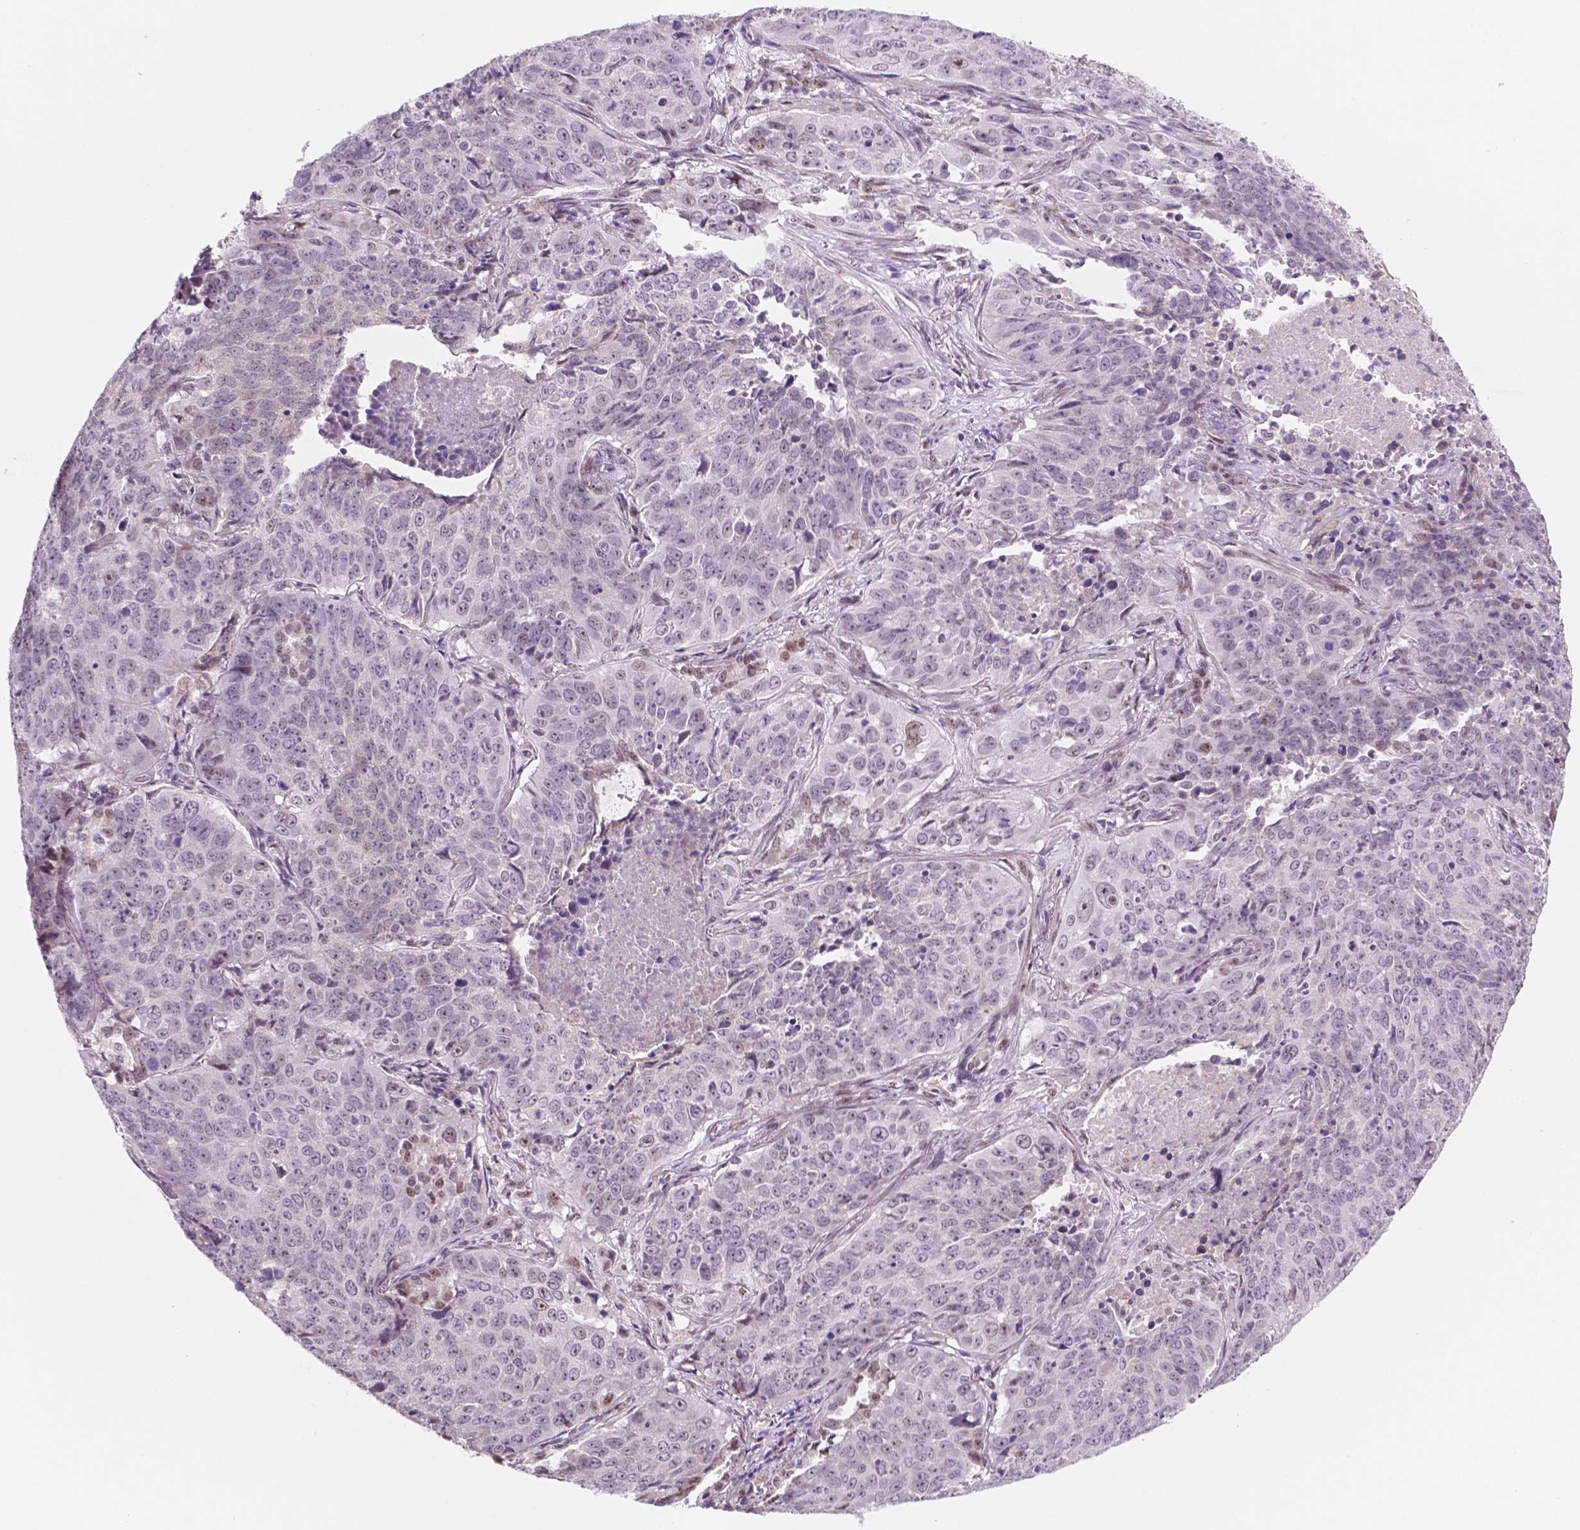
{"staining": {"intensity": "moderate", "quantity": "<25%", "location": "nuclear"}, "tissue": "lung cancer", "cell_type": "Tumor cells", "image_type": "cancer", "snomed": [{"axis": "morphology", "description": "Normal tissue, NOS"}, {"axis": "morphology", "description": "Squamous cell carcinoma, NOS"}, {"axis": "topography", "description": "Bronchus"}, {"axis": "topography", "description": "Lung"}], "caption": "Squamous cell carcinoma (lung) tissue reveals moderate nuclear expression in approximately <25% of tumor cells, visualized by immunohistochemistry. (Brightfield microscopy of DAB IHC at high magnification).", "gene": "C18orf21", "patient": {"sex": "male", "age": 64}}